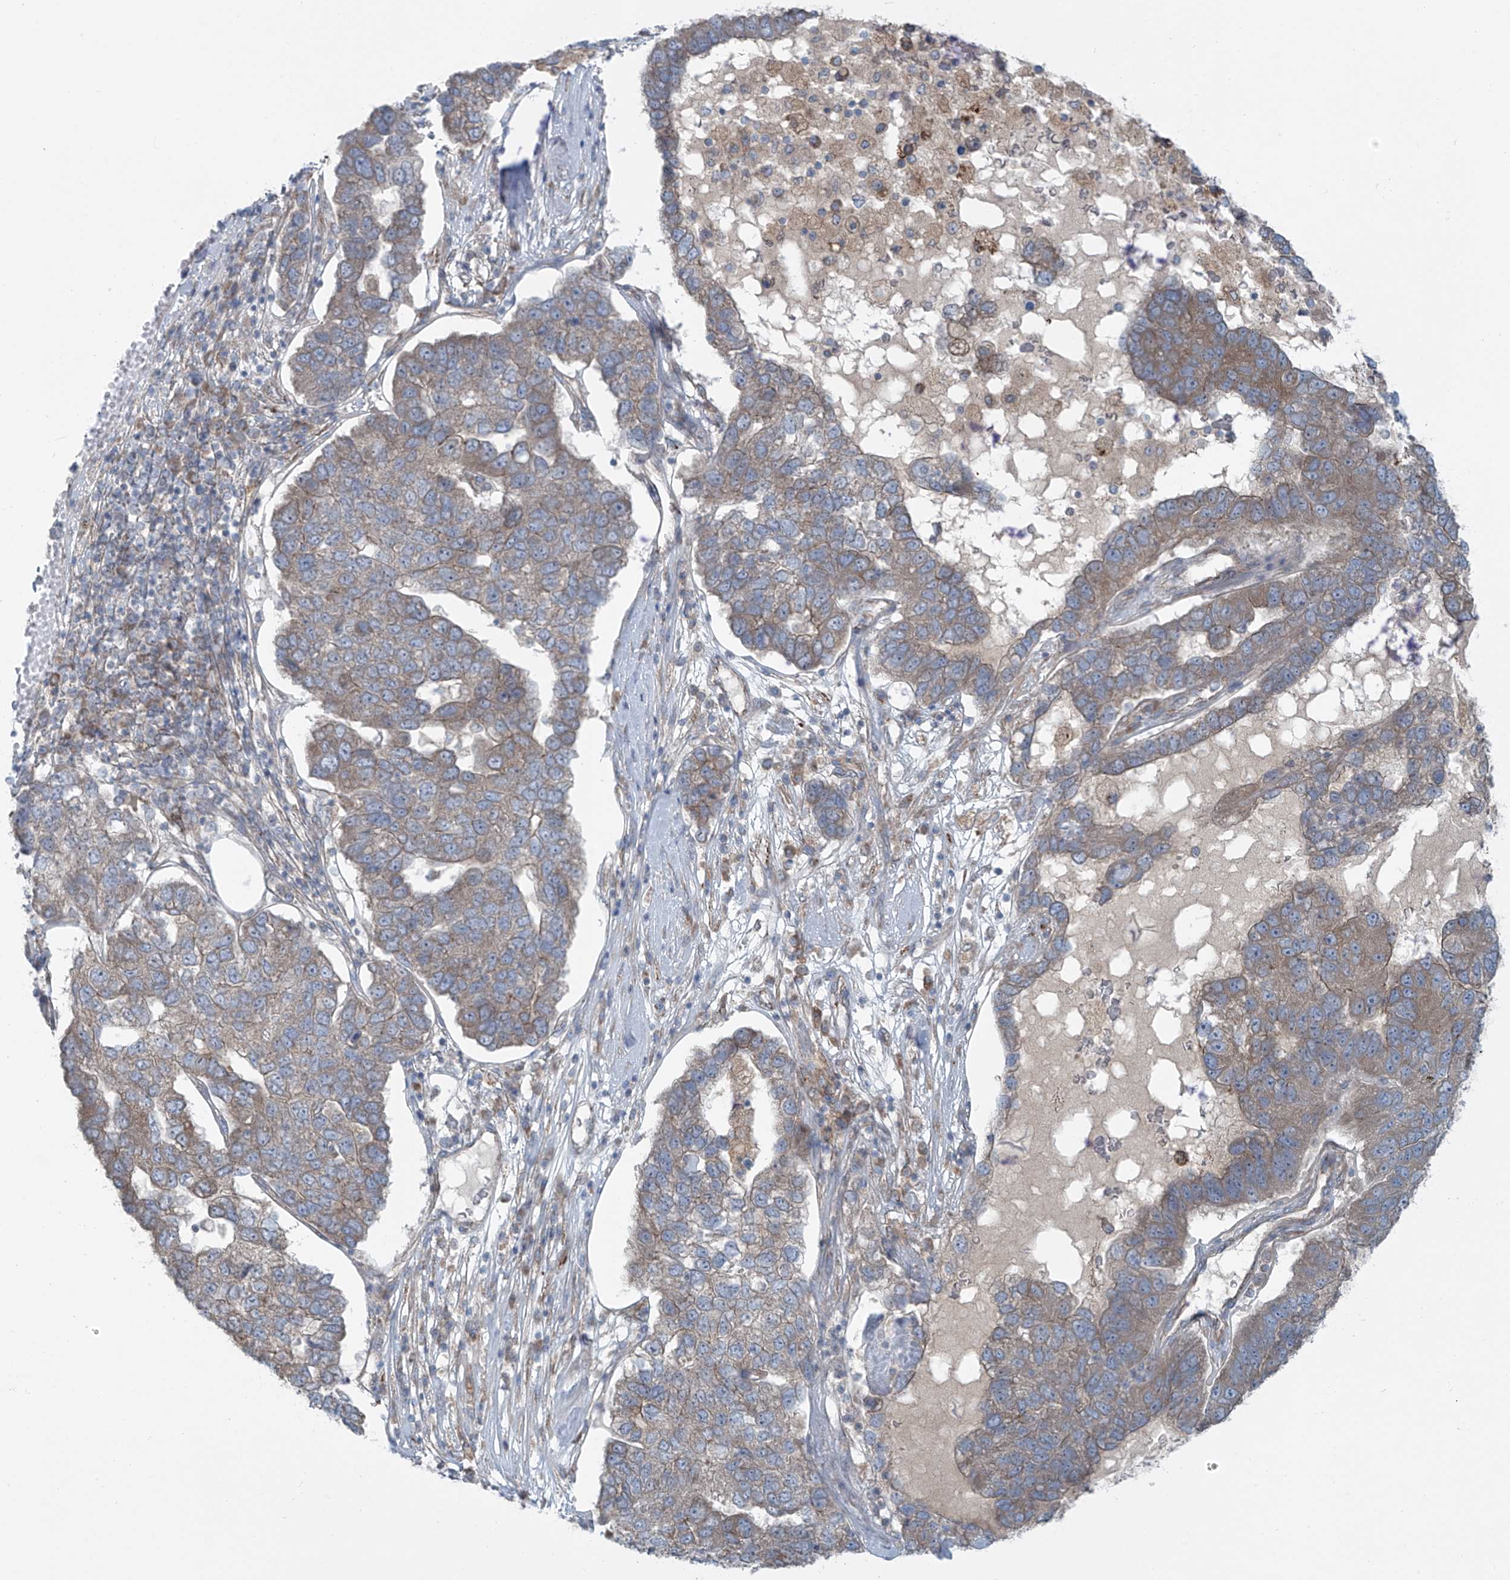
{"staining": {"intensity": "moderate", "quantity": "25%-75%", "location": "cytoplasmic/membranous"}, "tissue": "pancreatic cancer", "cell_type": "Tumor cells", "image_type": "cancer", "snomed": [{"axis": "morphology", "description": "Adenocarcinoma, NOS"}, {"axis": "topography", "description": "Pancreas"}], "caption": "This is an image of IHC staining of pancreatic adenocarcinoma, which shows moderate positivity in the cytoplasmic/membranous of tumor cells.", "gene": "LZTS3", "patient": {"sex": "female", "age": 61}}